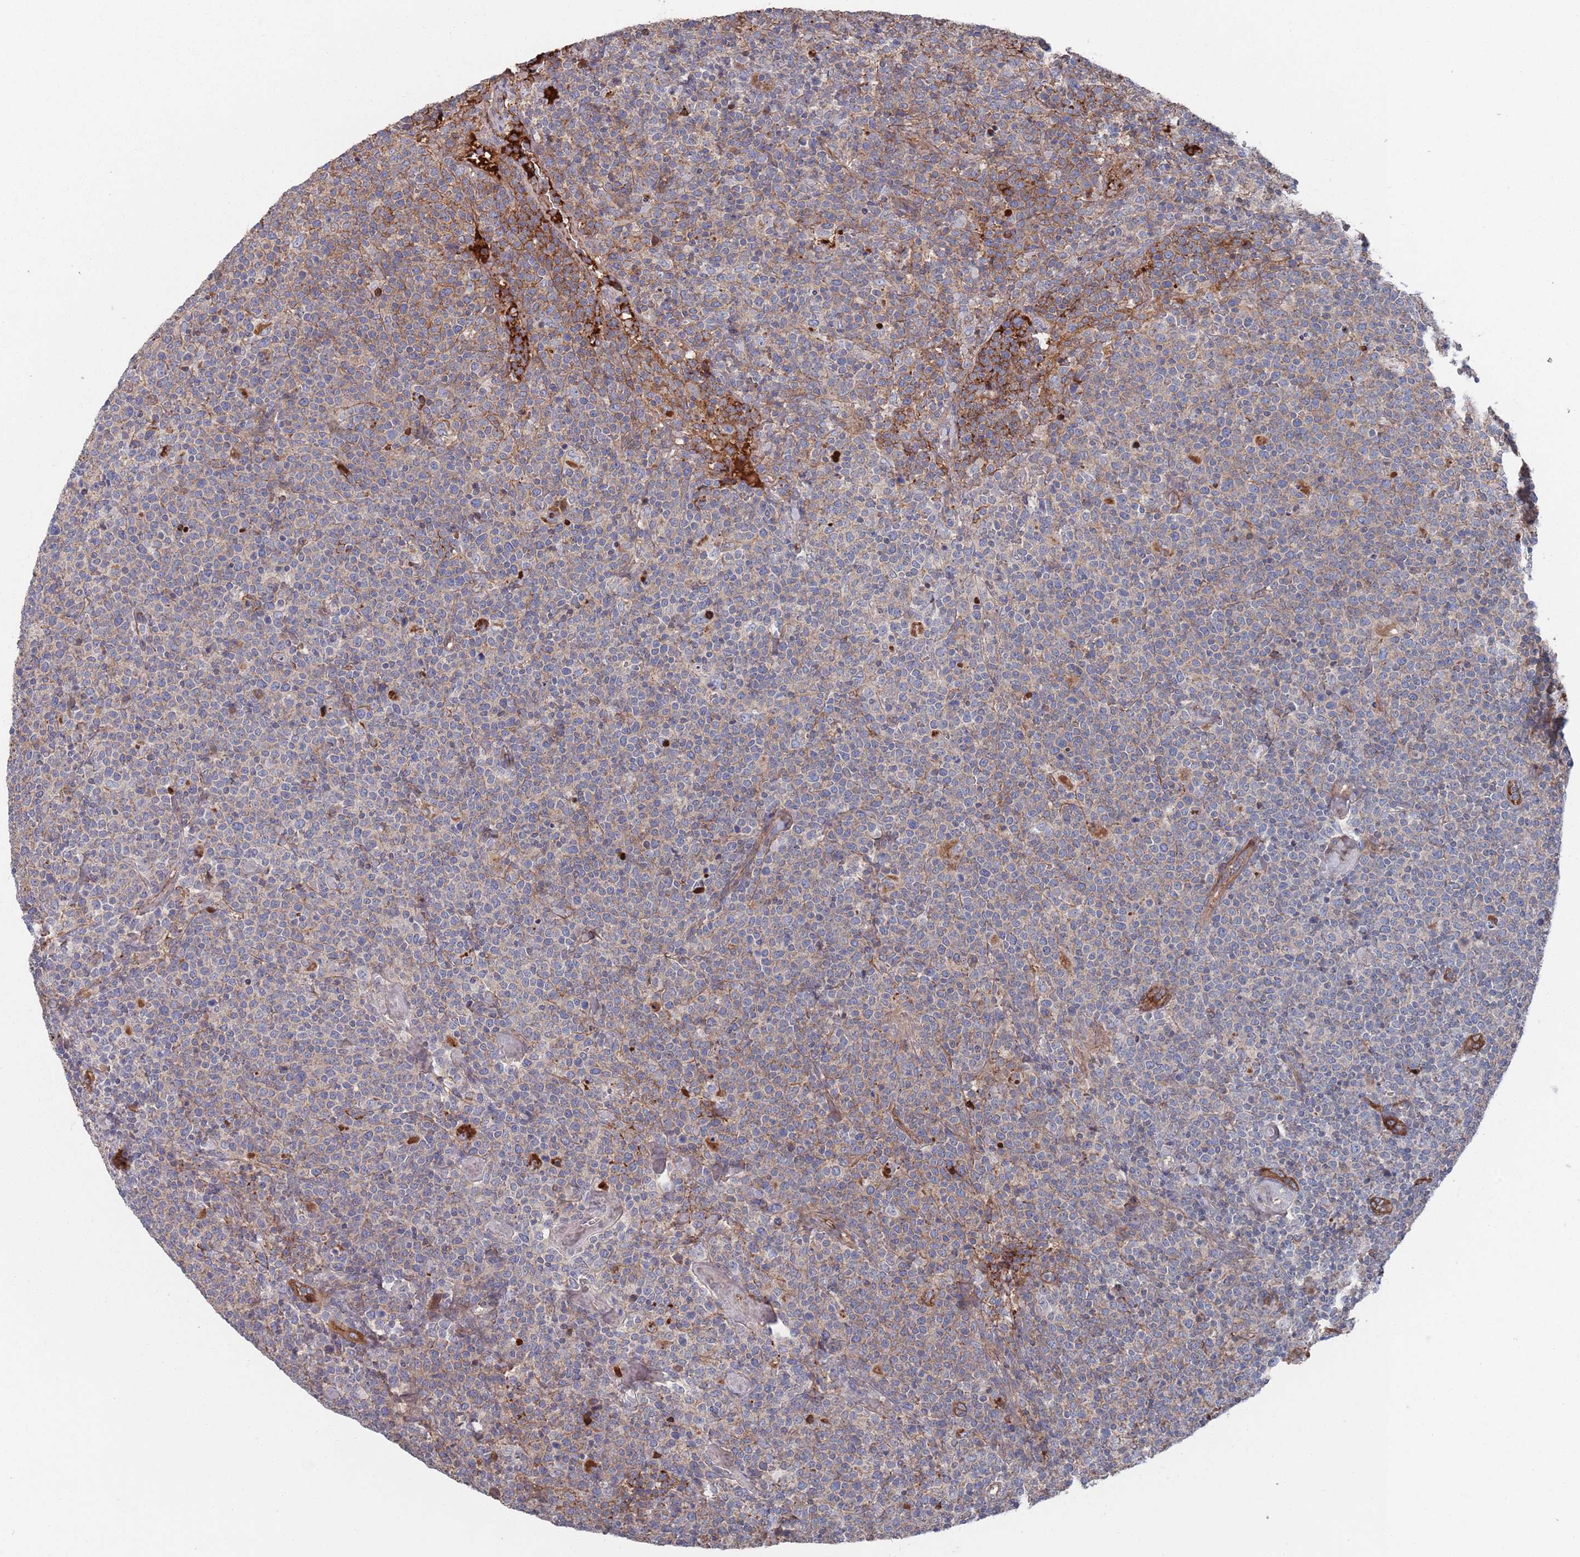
{"staining": {"intensity": "negative", "quantity": "none", "location": "none"}, "tissue": "lymphoma", "cell_type": "Tumor cells", "image_type": "cancer", "snomed": [{"axis": "morphology", "description": "Malignant lymphoma, non-Hodgkin's type, High grade"}, {"axis": "topography", "description": "Lymph node"}], "caption": "Micrograph shows no significant protein expression in tumor cells of lymphoma.", "gene": "PLEKHA4", "patient": {"sex": "male", "age": 61}}